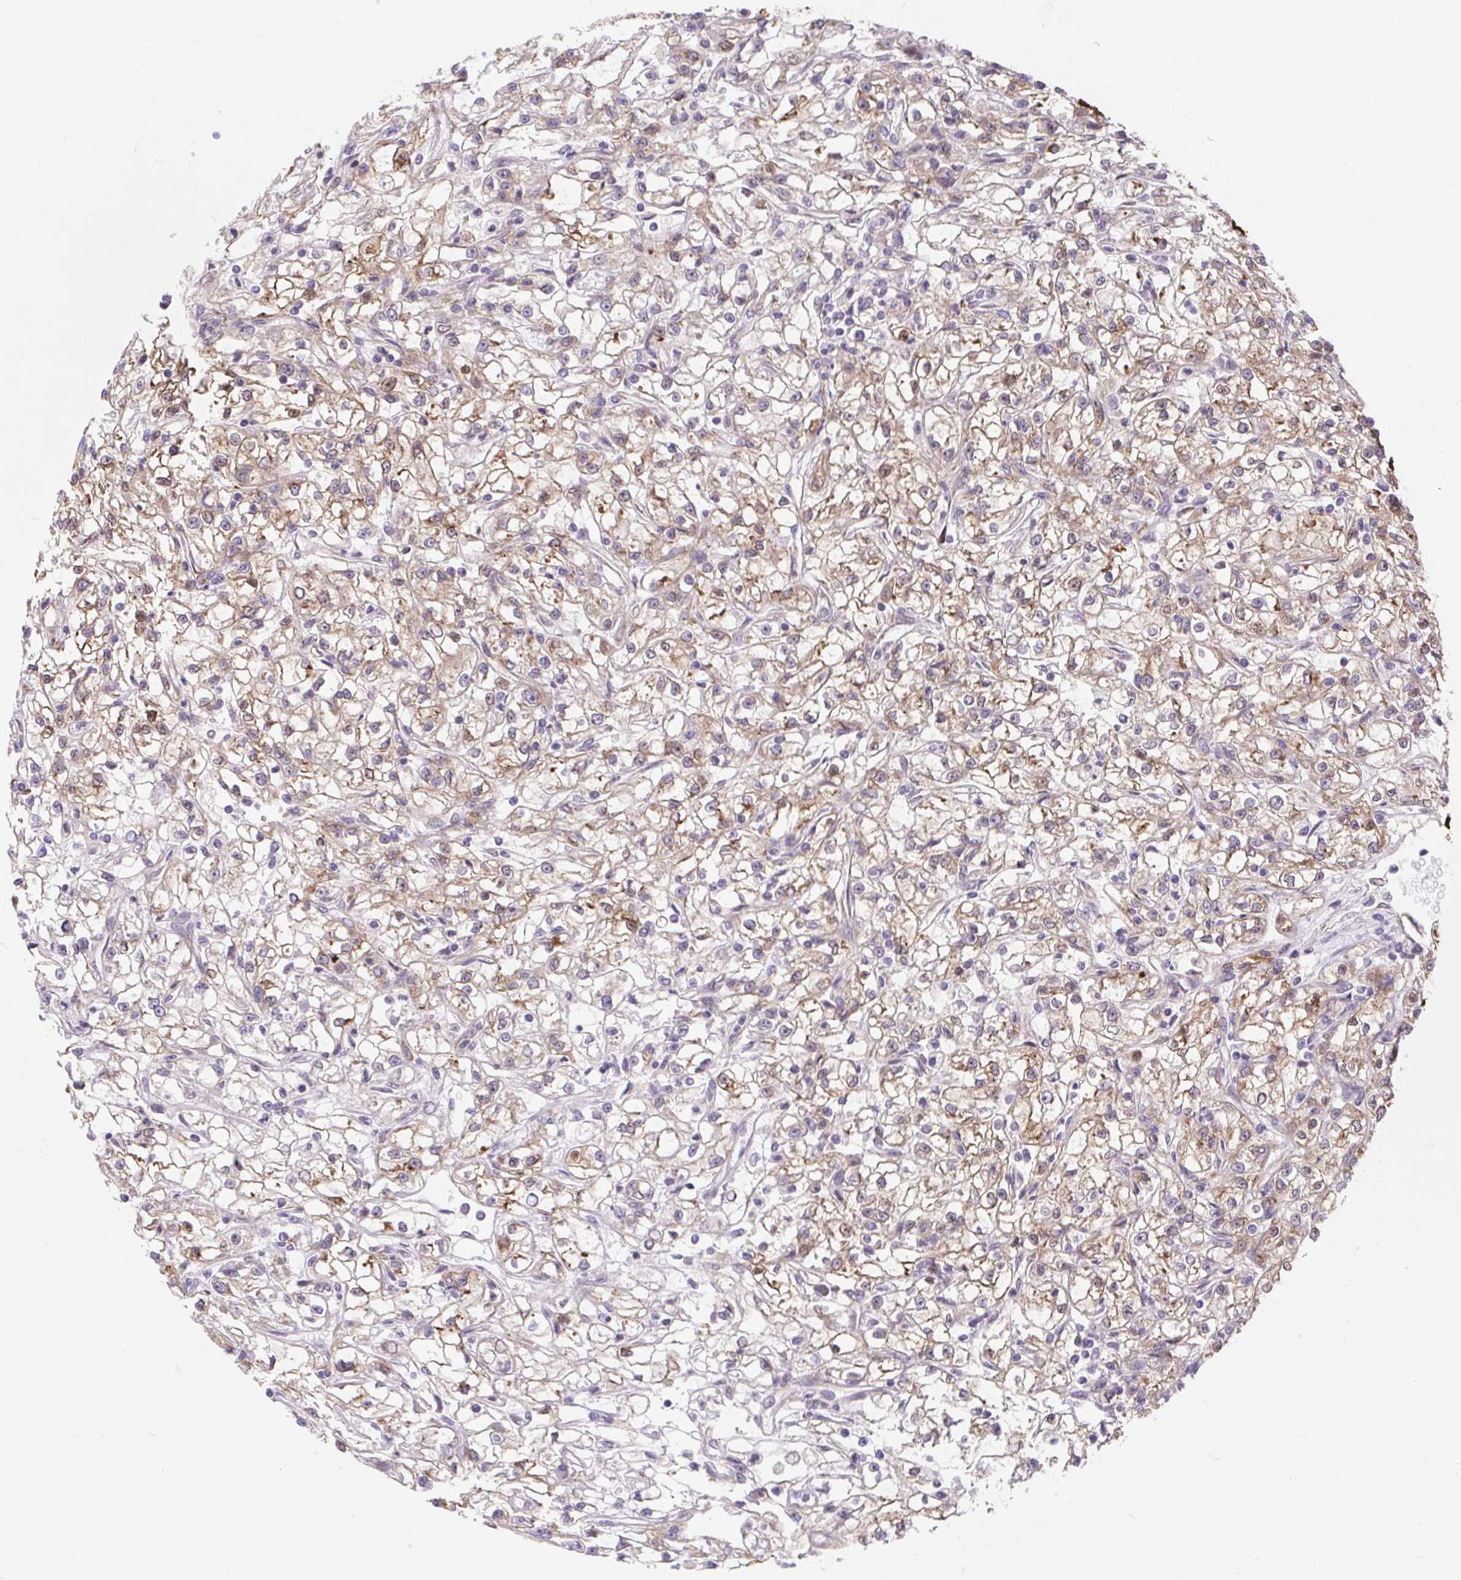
{"staining": {"intensity": "weak", "quantity": ">75%", "location": "cytoplasmic/membranous"}, "tissue": "renal cancer", "cell_type": "Tumor cells", "image_type": "cancer", "snomed": [{"axis": "morphology", "description": "Adenocarcinoma, NOS"}, {"axis": "topography", "description": "Kidney"}], "caption": "Immunohistochemical staining of human renal cancer (adenocarcinoma) demonstrates low levels of weak cytoplasmic/membranous positivity in about >75% of tumor cells.", "gene": "LYPD5", "patient": {"sex": "female", "age": 59}}